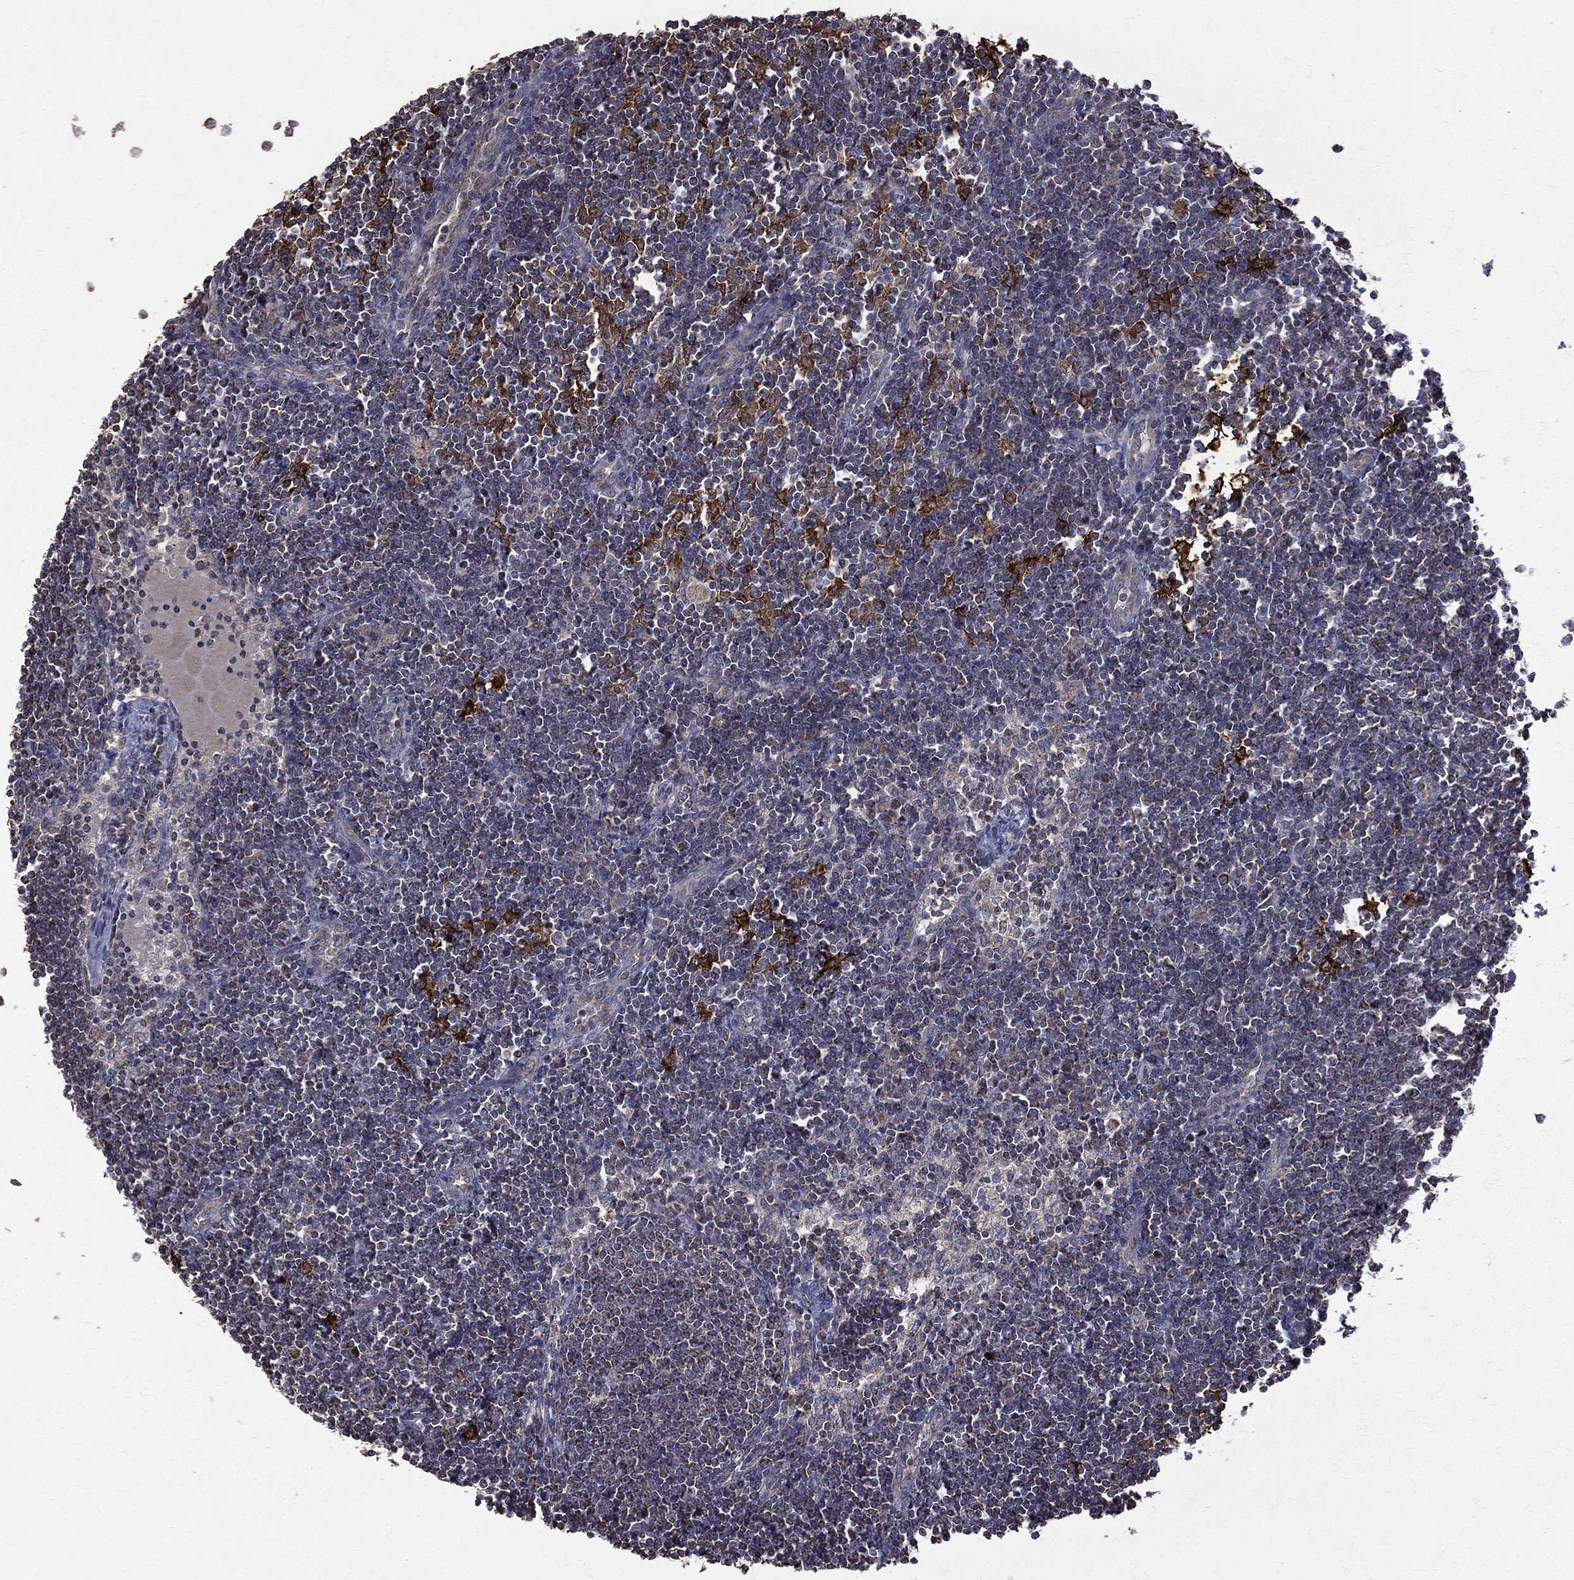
{"staining": {"intensity": "negative", "quantity": "none", "location": "none"}, "tissue": "lymph node", "cell_type": "Germinal center cells", "image_type": "normal", "snomed": [{"axis": "morphology", "description": "Normal tissue, NOS"}, {"axis": "morphology", "description": "Adenocarcinoma, NOS"}, {"axis": "topography", "description": "Lymph node"}, {"axis": "topography", "description": "Pancreas"}], "caption": "DAB (3,3'-diaminobenzidine) immunohistochemical staining of unremarkable human lymph node displays no significant expression in germinal center cells. (Brightfield microscopy of DAB immunohistochemistry (IHC) at high magnification).", "gene": "RPGR", "patient": {"sex": "female", "age": 58}}